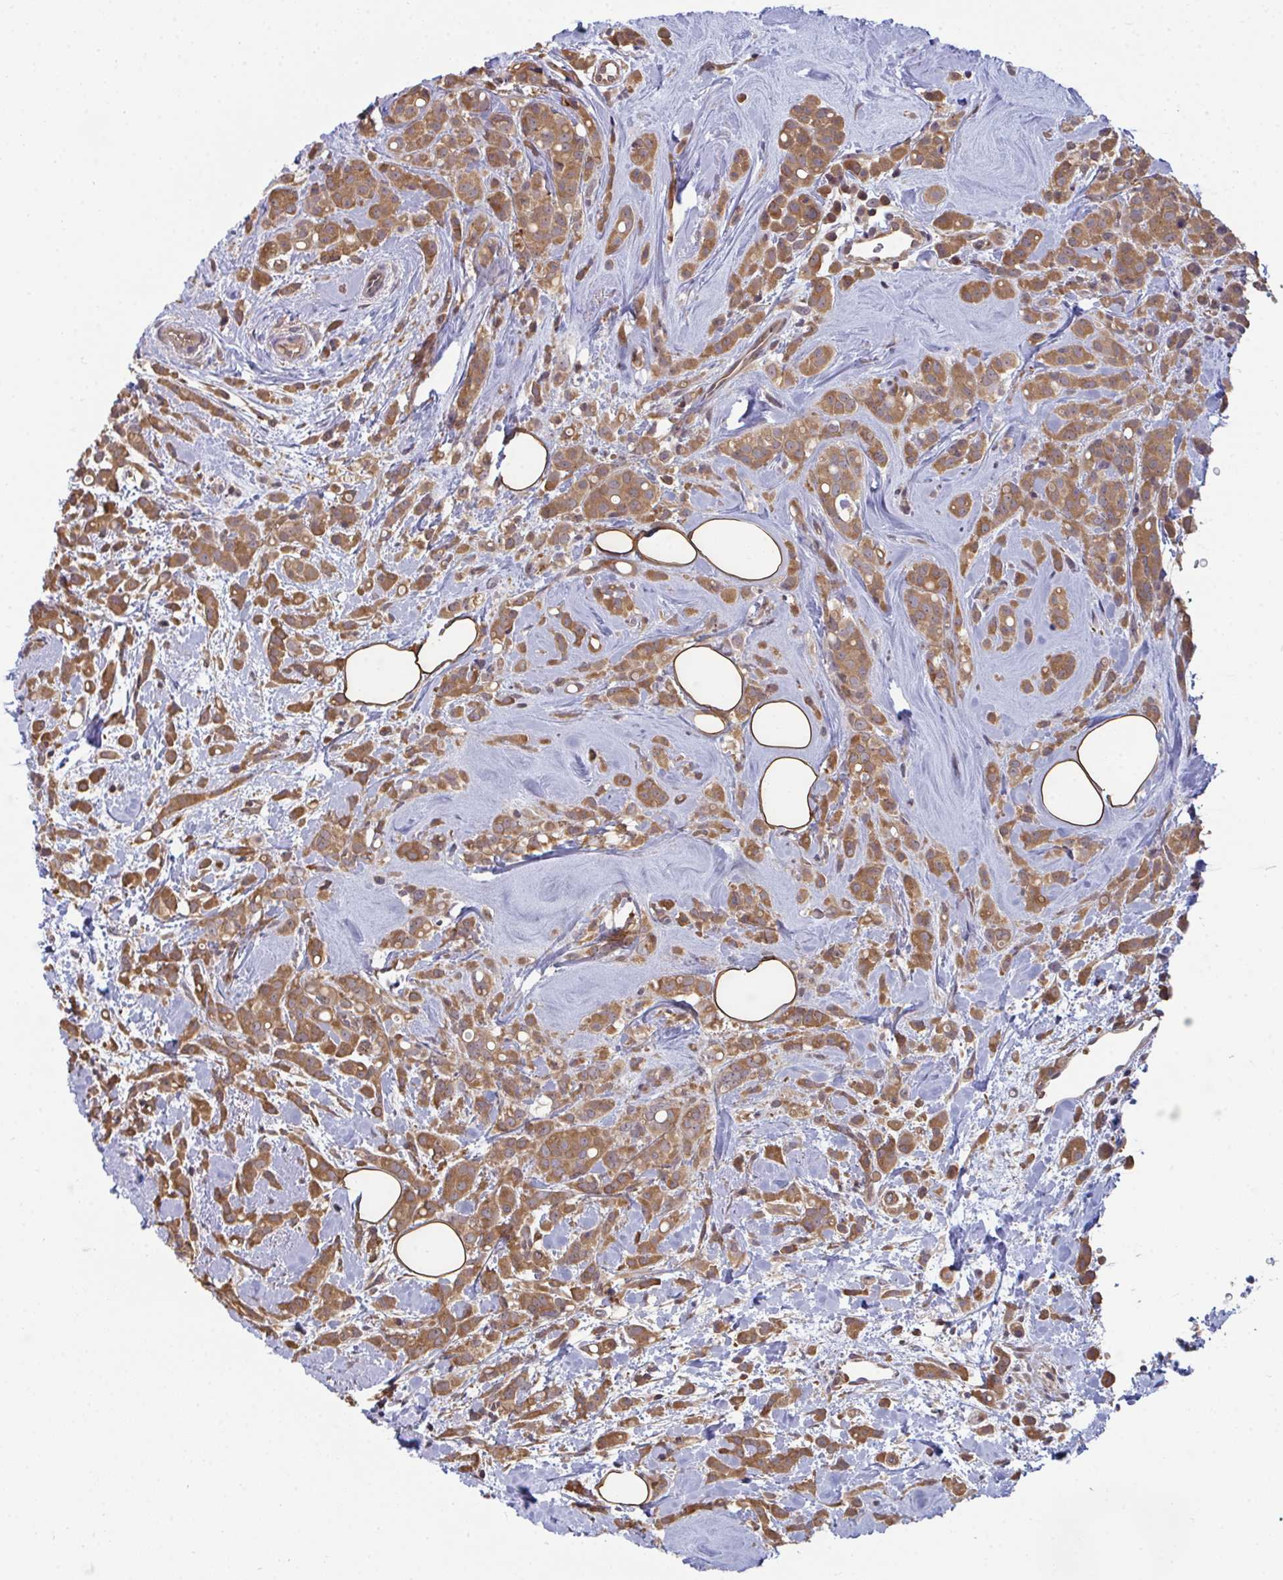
{"staining": {"intensity": "moderate", "quantity": ">75%", "location": "cytoplasmic/membranous"}, "tissue": "breast cancer", "cell_type": "Tumor cells", "image_type": "cancer", "snomed": [{"axis": "morphology", "description": "Lobular carcinoma"}, {"axis": "topography", "description": "Breast"}], "caption": "An image of breast lobular carcinoma stained for a protein exhibits moderate cytoplasmic/membranous brown staining in tumor cells. Using DAB (brown) and hematoxylin (blue) stains, captured at high magnification using brightfield microscopy.", "gene": "TTC9C", "patient": {"sex": "female", "age": 68}}